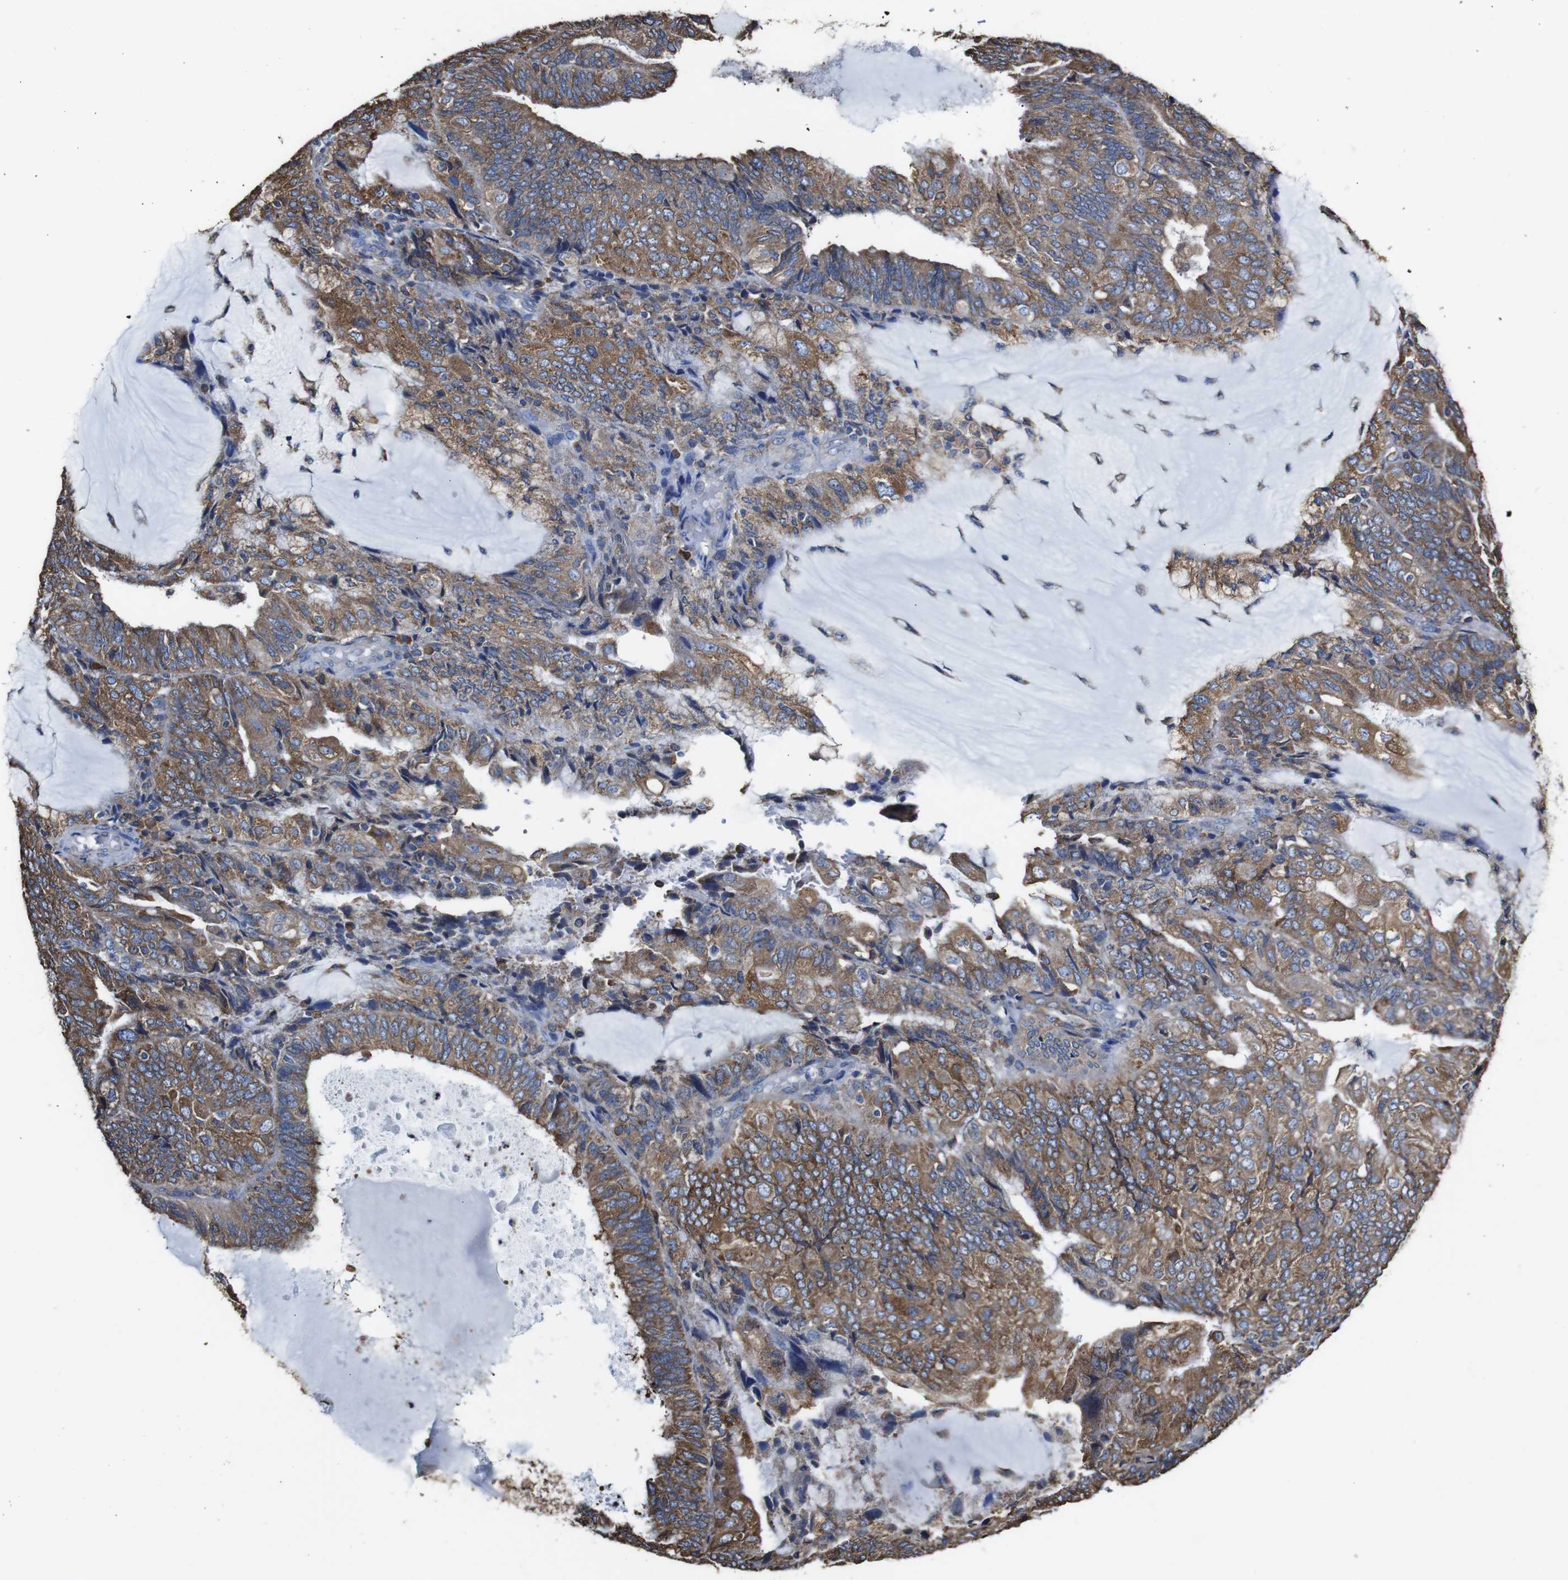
{"staining": {"intensity": "moderate", "quantity": ">75%", "location": "cytoplasmic/membranous"}, "tissue": "endometrial cancer", "cell_type": "Tumor cells", "image_type": "cancer", "snomed": [{"axis": "morphology", "description": "Adenocarcinoma, NOS"}, {"axis": "topography", "description": "Endometrium"}], "caption": "Protein expression analysis of adenocarcinoma (endometrial) reveals moderate cytoplasmic/membranous positivity in about >75% of tumor cells.", "gene": "PPIB", "patient": {"sex": "female", "age": 81}}